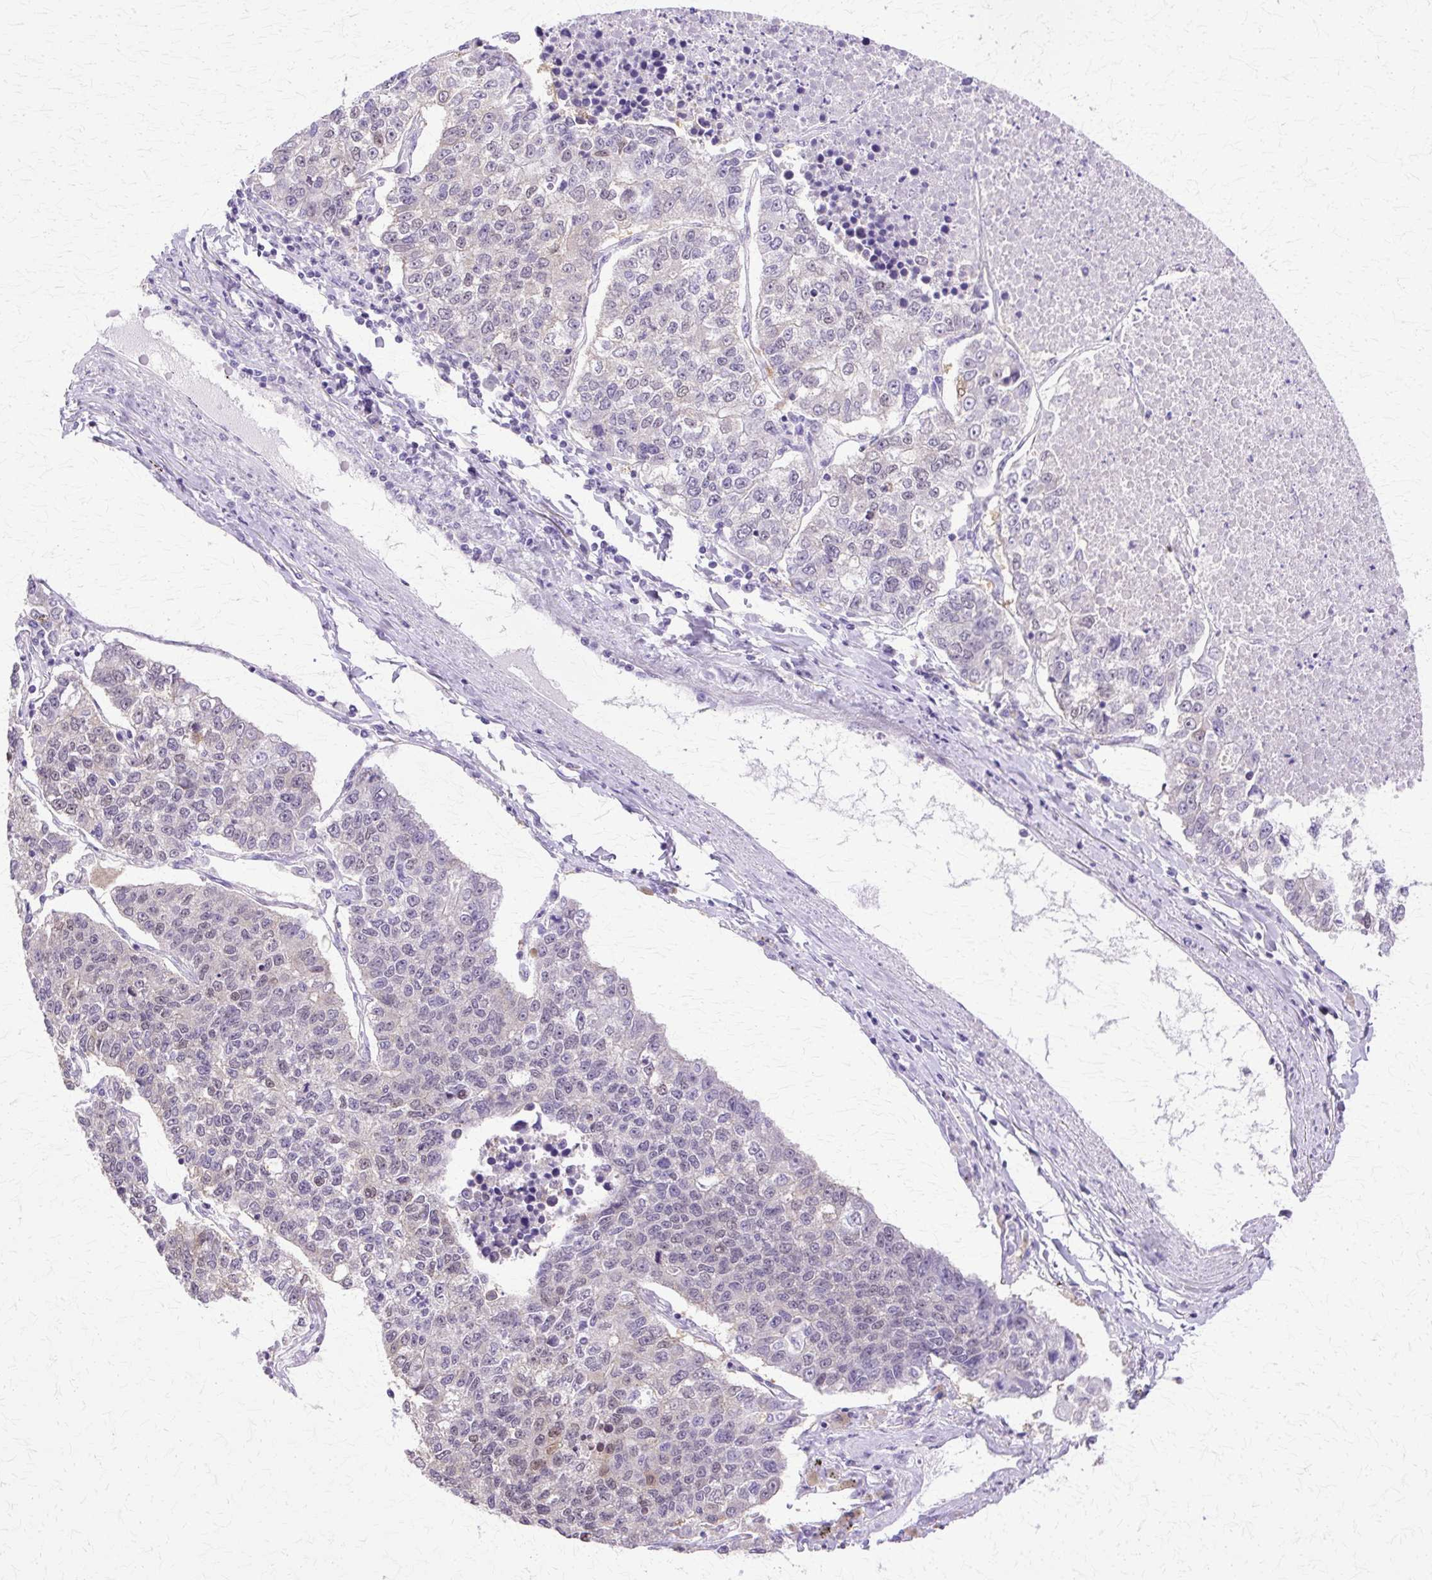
{"staining": {"intensity": "weak", "quantity": "<25%", "location": "nuclear"}, "tissue": "lung cancer", "cell_type": "Tumor cells", "image_type": "cancer", "snomed": [{"axis": "morphology", "description": "Adenocarcinoma, NOS"}, {"axis": "topography", "description": "Lung"}], "caption": "IHC of lung cancer (adenocarcinoma) demonstrates no staining in tumor cells.", "gene": "HSPA8", "patient": {"sex": "male", "age": 49}}